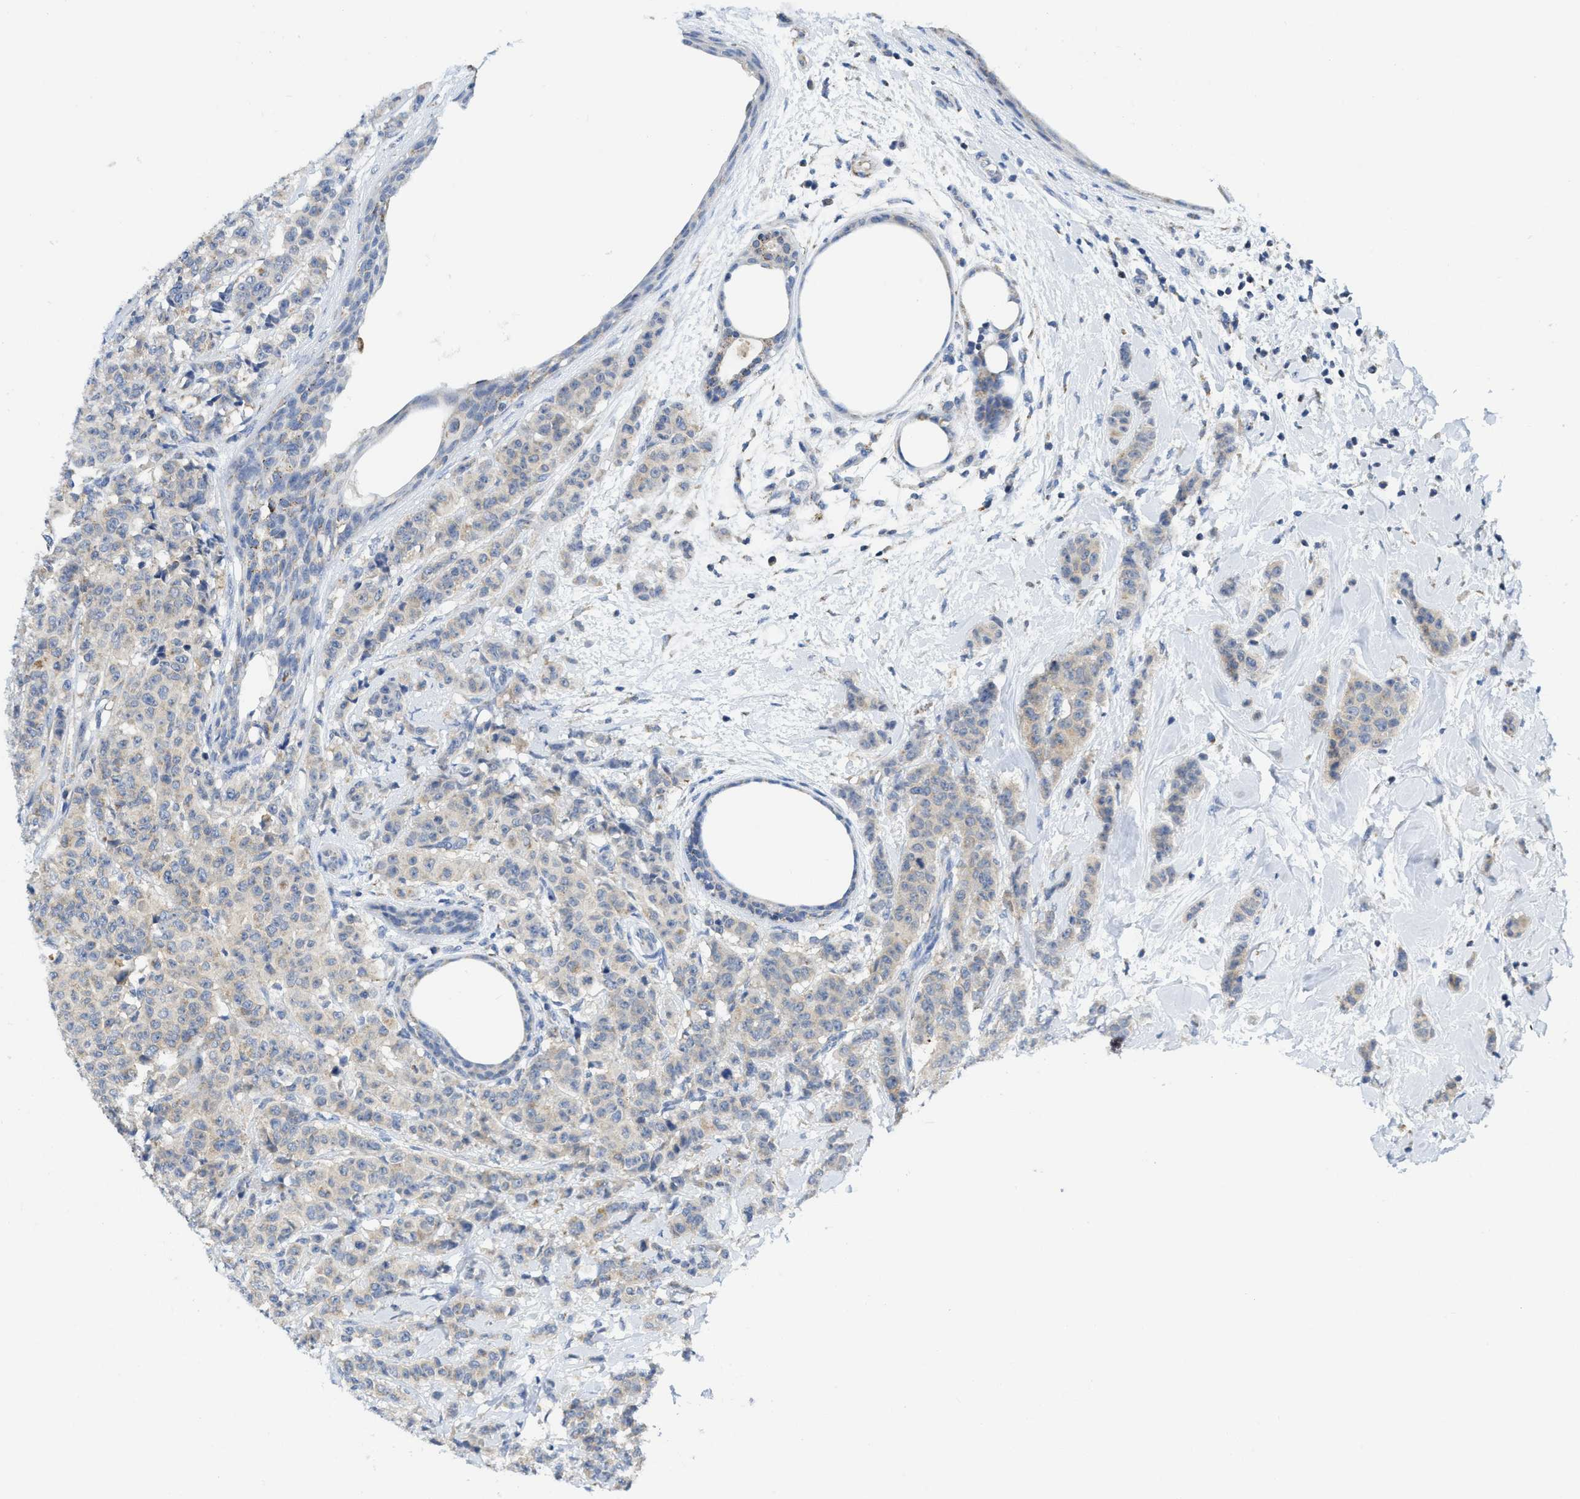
{"staining": {"intensity": "weak", "quantity": "25%-75%", "location": "cytoplasmic/membranous"}, "tissue": "breast cancer", "cell_type": "Tumor cells", "image_type": "cancer", "snomed": [{"axis": "morphology", "description": "Normal tissue, NOS"}, {"axis": "morphology", "description": "Duct carcinoma"}, {"axis": "topography", "description": "Breast"}], "caption": "An image showing weak cytoplasmic/membranous staining in approximately 25%-75% of tumor cells in breast cancer (intraductal carcinoma), as visualized by brown immunohistochemical staining.", "gene": "GATD3", "patient": {"sex": "female", "age": 40}}